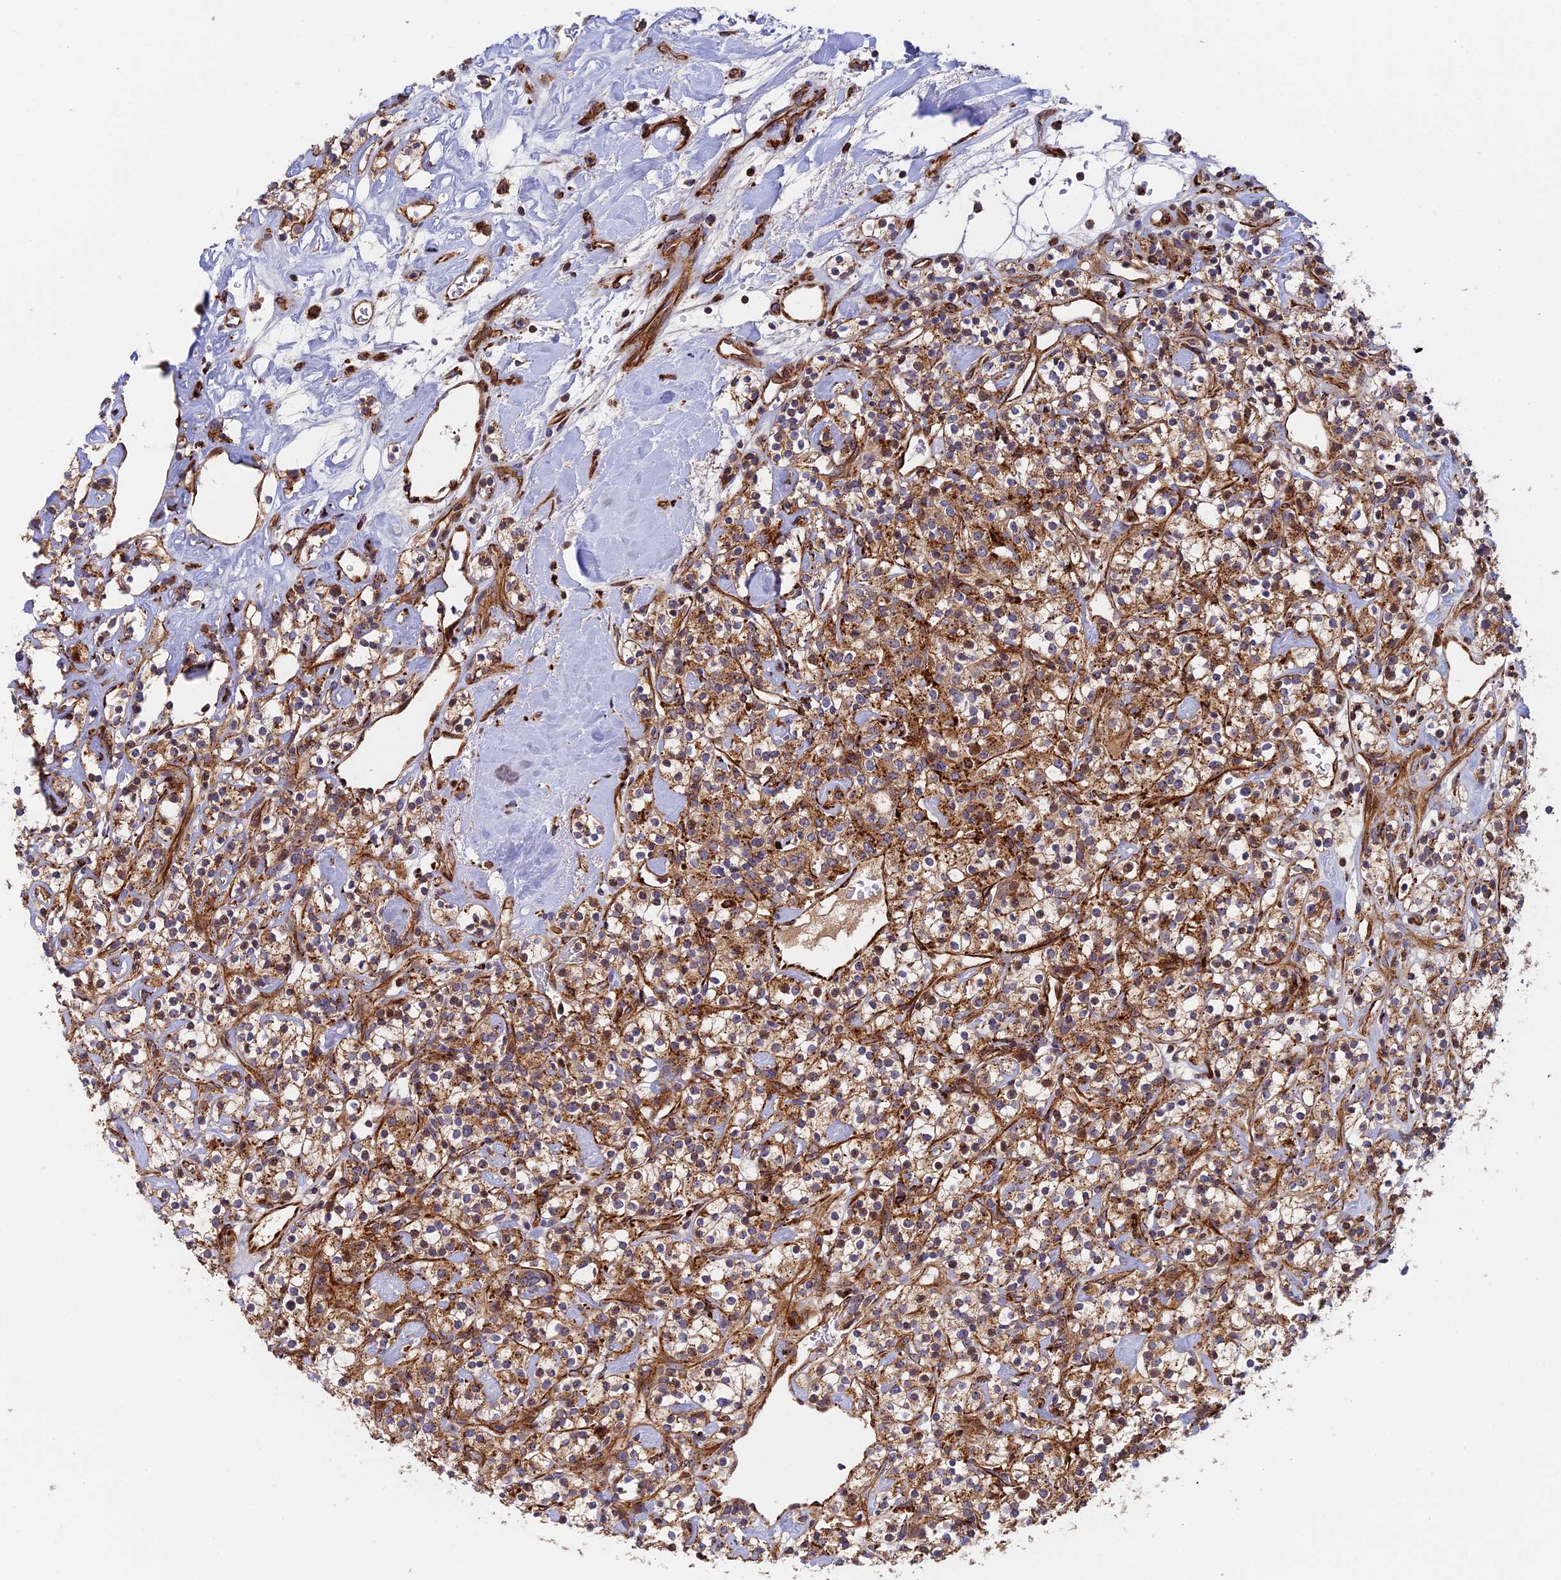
{"staining": {"intensity": "moderate", "quantity": ">75%", "location": "cytoplasmic/membranous"}, "tissue": "renal cancer", "cell_type": "Tumor cells", "image_type": "cancer", "snomed": [{"axis": "morphology", "description": "Adenocarcinoma, NOS"}, {"axis": "topography", "description": "Kidney"}], "caption": "Immunohistochemical staining of renal adenocarcinoma reveals moderate cytoplasmic/membranous protein staining in approximately >75% of tumor cells.", "gene": "PPP2R3C", "patient": {"sex": "male", "age": 77}}